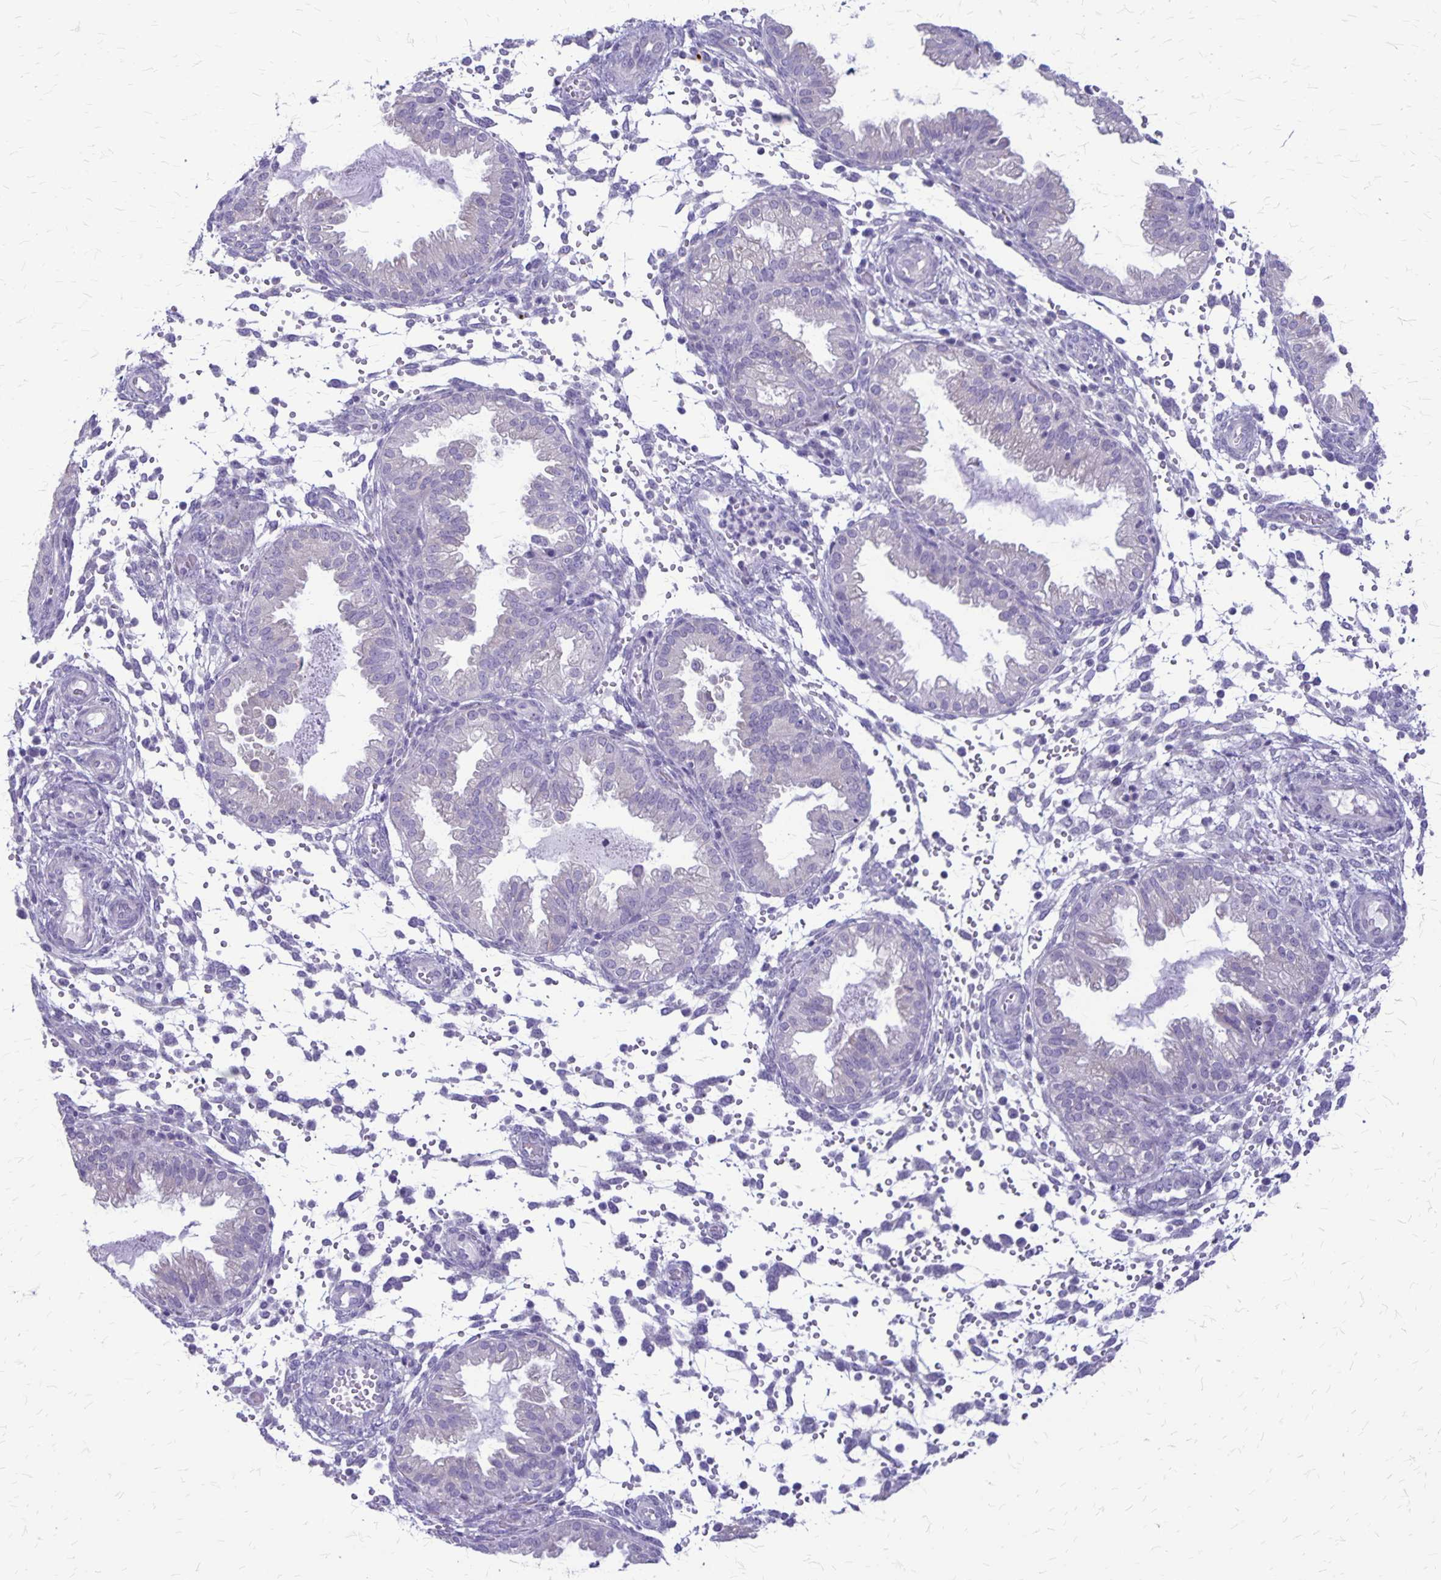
{"staining": {"intensity": "negative", "quantity": "none", "location": "none"}, "tissue": "endometrium", "cell_type": "Cells in endometrial stroma", "image_type": "normal", "snomed": [{"axis": "morphology", "description": "Normal tissue, NOS"}, {"axis": "topography", "description": "Endometrium"}], "caption": "Cells in endometrial stroma show no significant protein staining in normal endometrium.", "gene": "PLXNB3", "patient": {"sex": "female", "age": 33}}